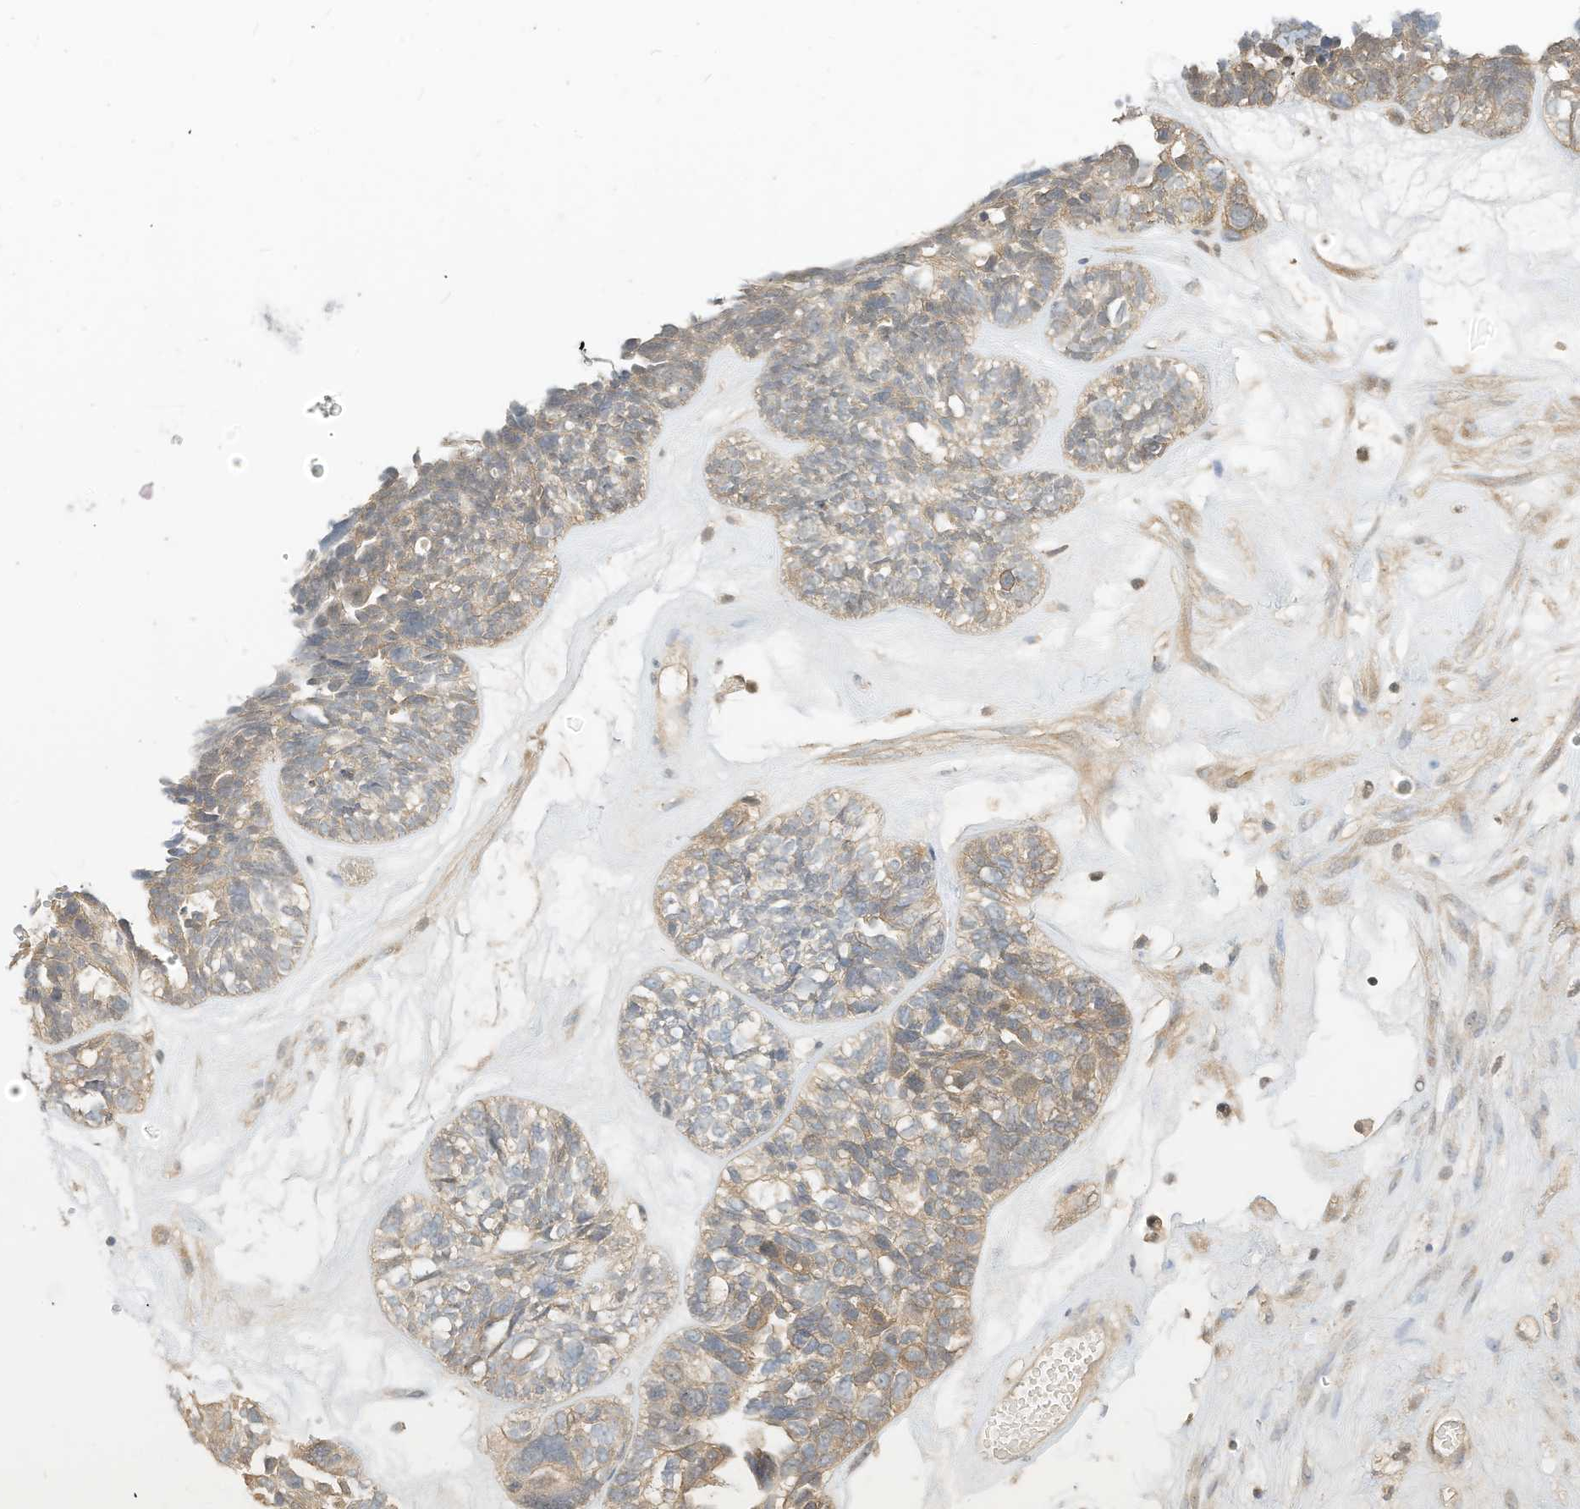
{"staining": {"intensity": "weak", "quantity": "25%-75%", "location": "cytoplasmic/membranous"}, "tissue": "ovarian cancer", "cell_type": "Tumor cells", "image_type": "cancer", "snomed": [{"axis": "morphology", "description": "Cystadenocarcinoma, serous, NOS"}, {"axis": "topography", "description": "Ovary"}], "caption": "High-magnification brightfield microscopy of ovarian cancer (serous cystadenocarcinoma) stained with DAB (3,3'-diaminobenzidine) (brown) and counterstained with hematoxylin (blue). tumor cells exhibit weak cytoplasmic/membranous positivity is appreciated in about25%-75% of cells. The staining is performed using DAB brown chromogen to label protein expression. The nuclei are counter-stained blue using hematoxylin.", "gene": "OFD1", "patient": {"sex": "female", "age": 79}}